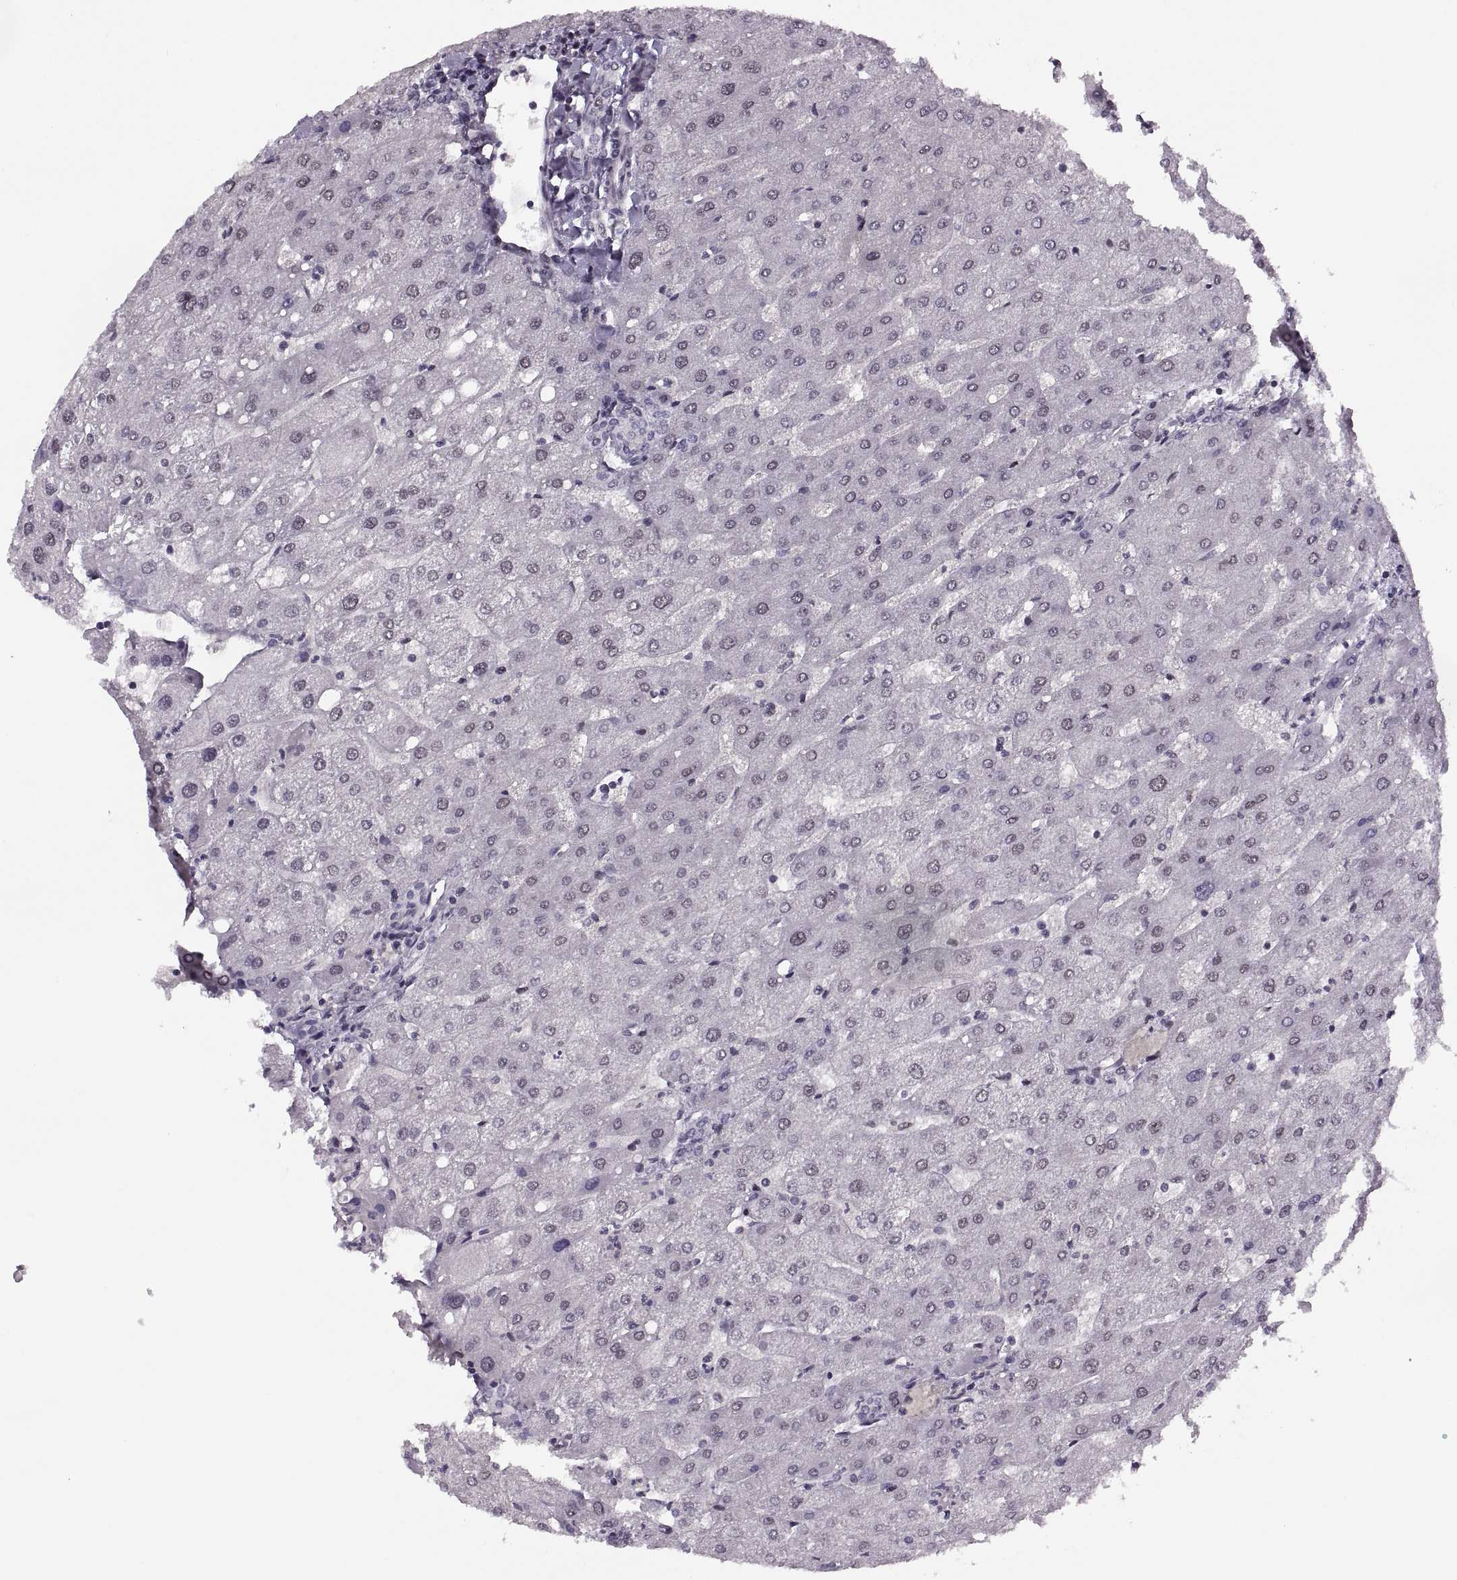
{"staining": {"intensity": "negative", "quantity": "none", "location": "none"}, "tissue": "liver", "cell_type": "Cholangiocytes", "image_type": "normal", "snomed": [{"axis": "morphology", "description": "Normal tissue, NOS"}, {"axis": "topography", "description": "Liver"}], "caption": "This is a micrograph of immunohistochemistry (IHC) staining of normal liver, which shows no expression in cholangiocytes. (Brightfield microscopy of DAB immunohistochemistry at high magnification).", "gene": "LUZP2", "patient": {"sex": "male", "age": 67}}